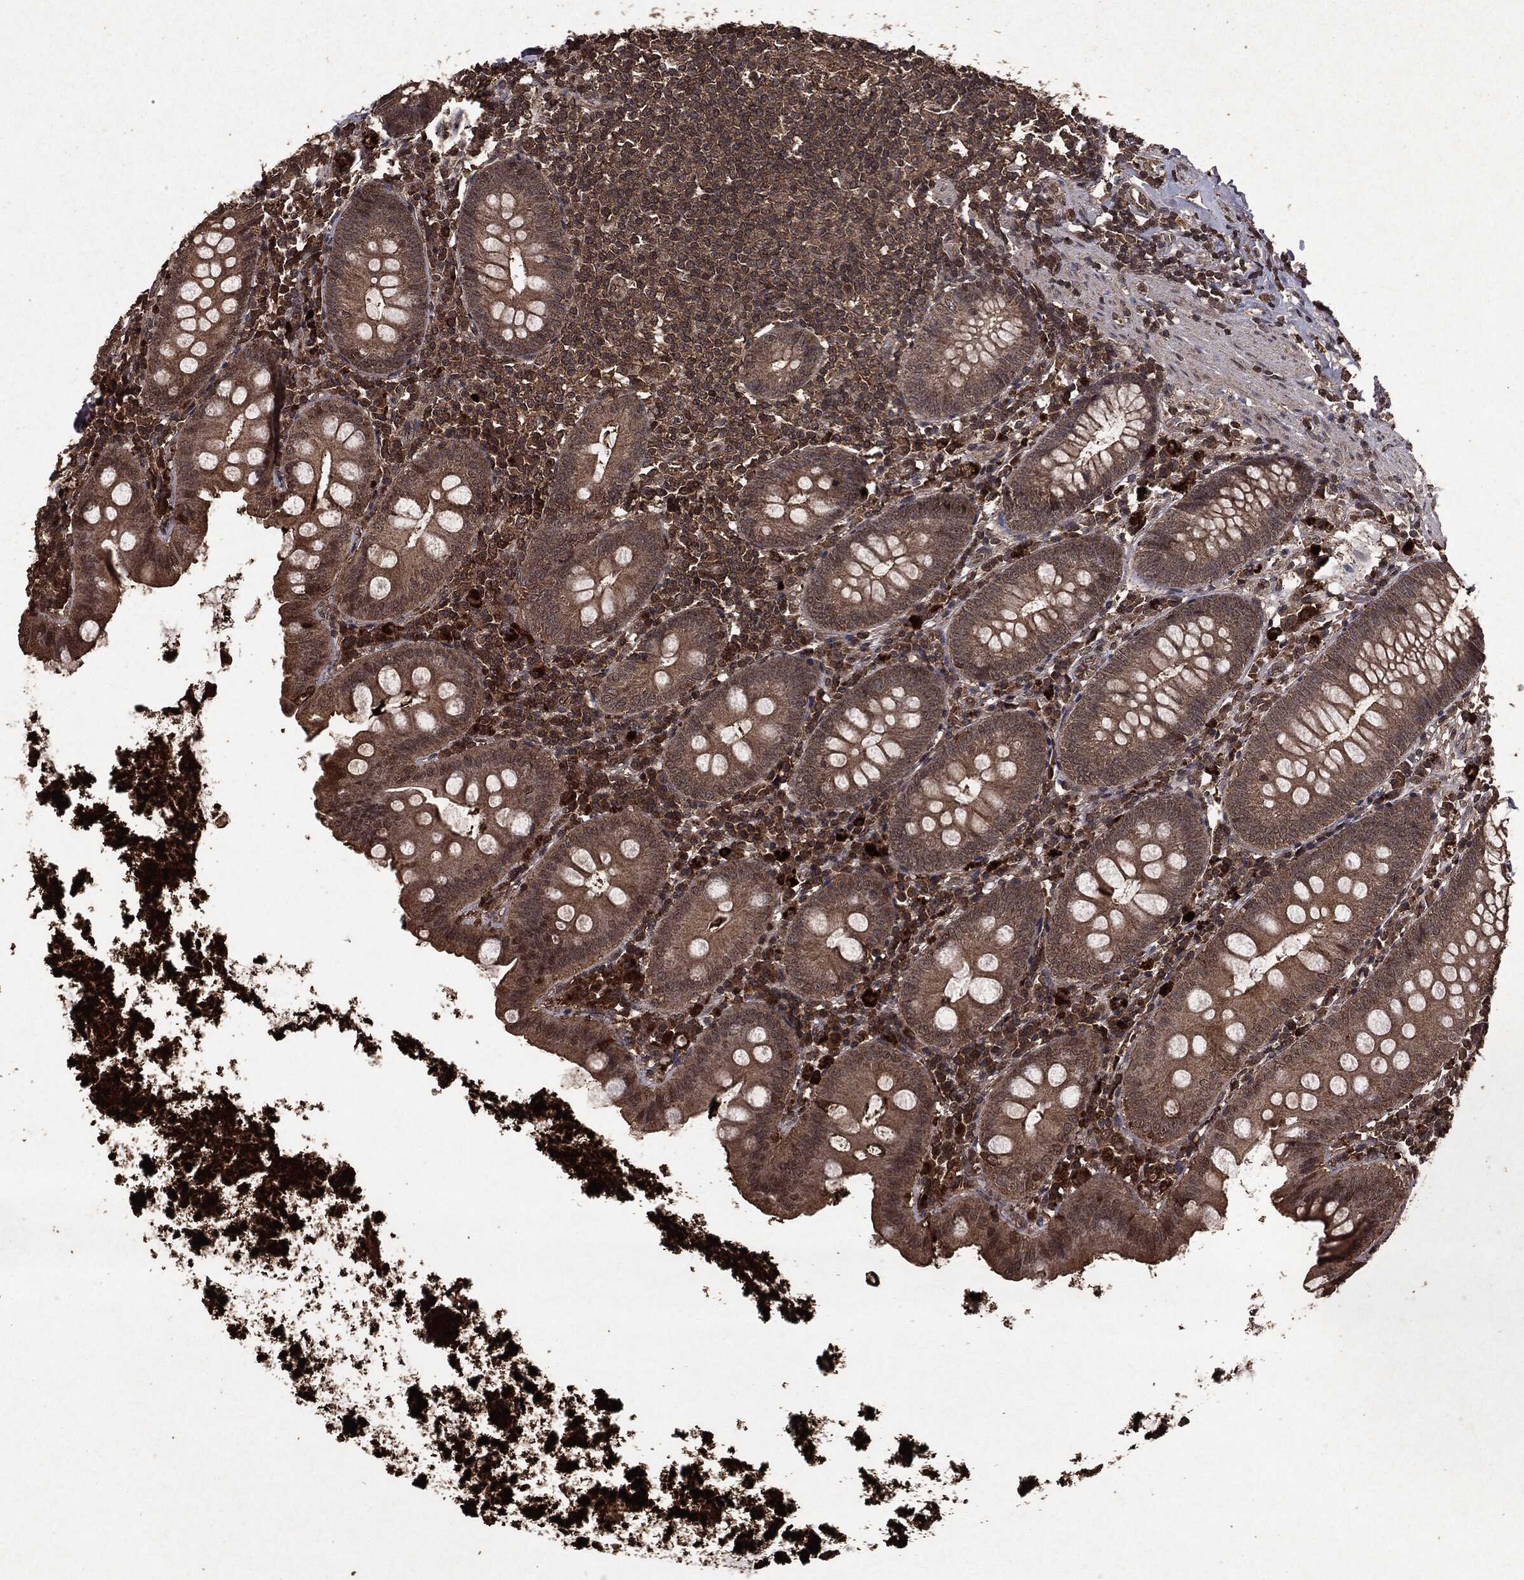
{"staining": {"intensity": "moderate", "quantity": ">75%", "location": "cytoplasmic/membranous"}, "tissue": "appendix", "cell_type": "Glandular cells", "image_type": "normal", "snomed": [{"axis": "morphology", "description": "Normal tissue, NOS"}, {"axis": "topography", "description": "Appendix"}], "caption": "A photomicrograph of human appendix stained for a protein exhibits moderate cytoplasmic/membranous brown staining in glandular cells. (DAB (3,3'-diaminobenzidine) = brown stain, brightfield microscopy at high magnification).", "gene": "NME1", "patient": {"sex": "female", "age": 82}}